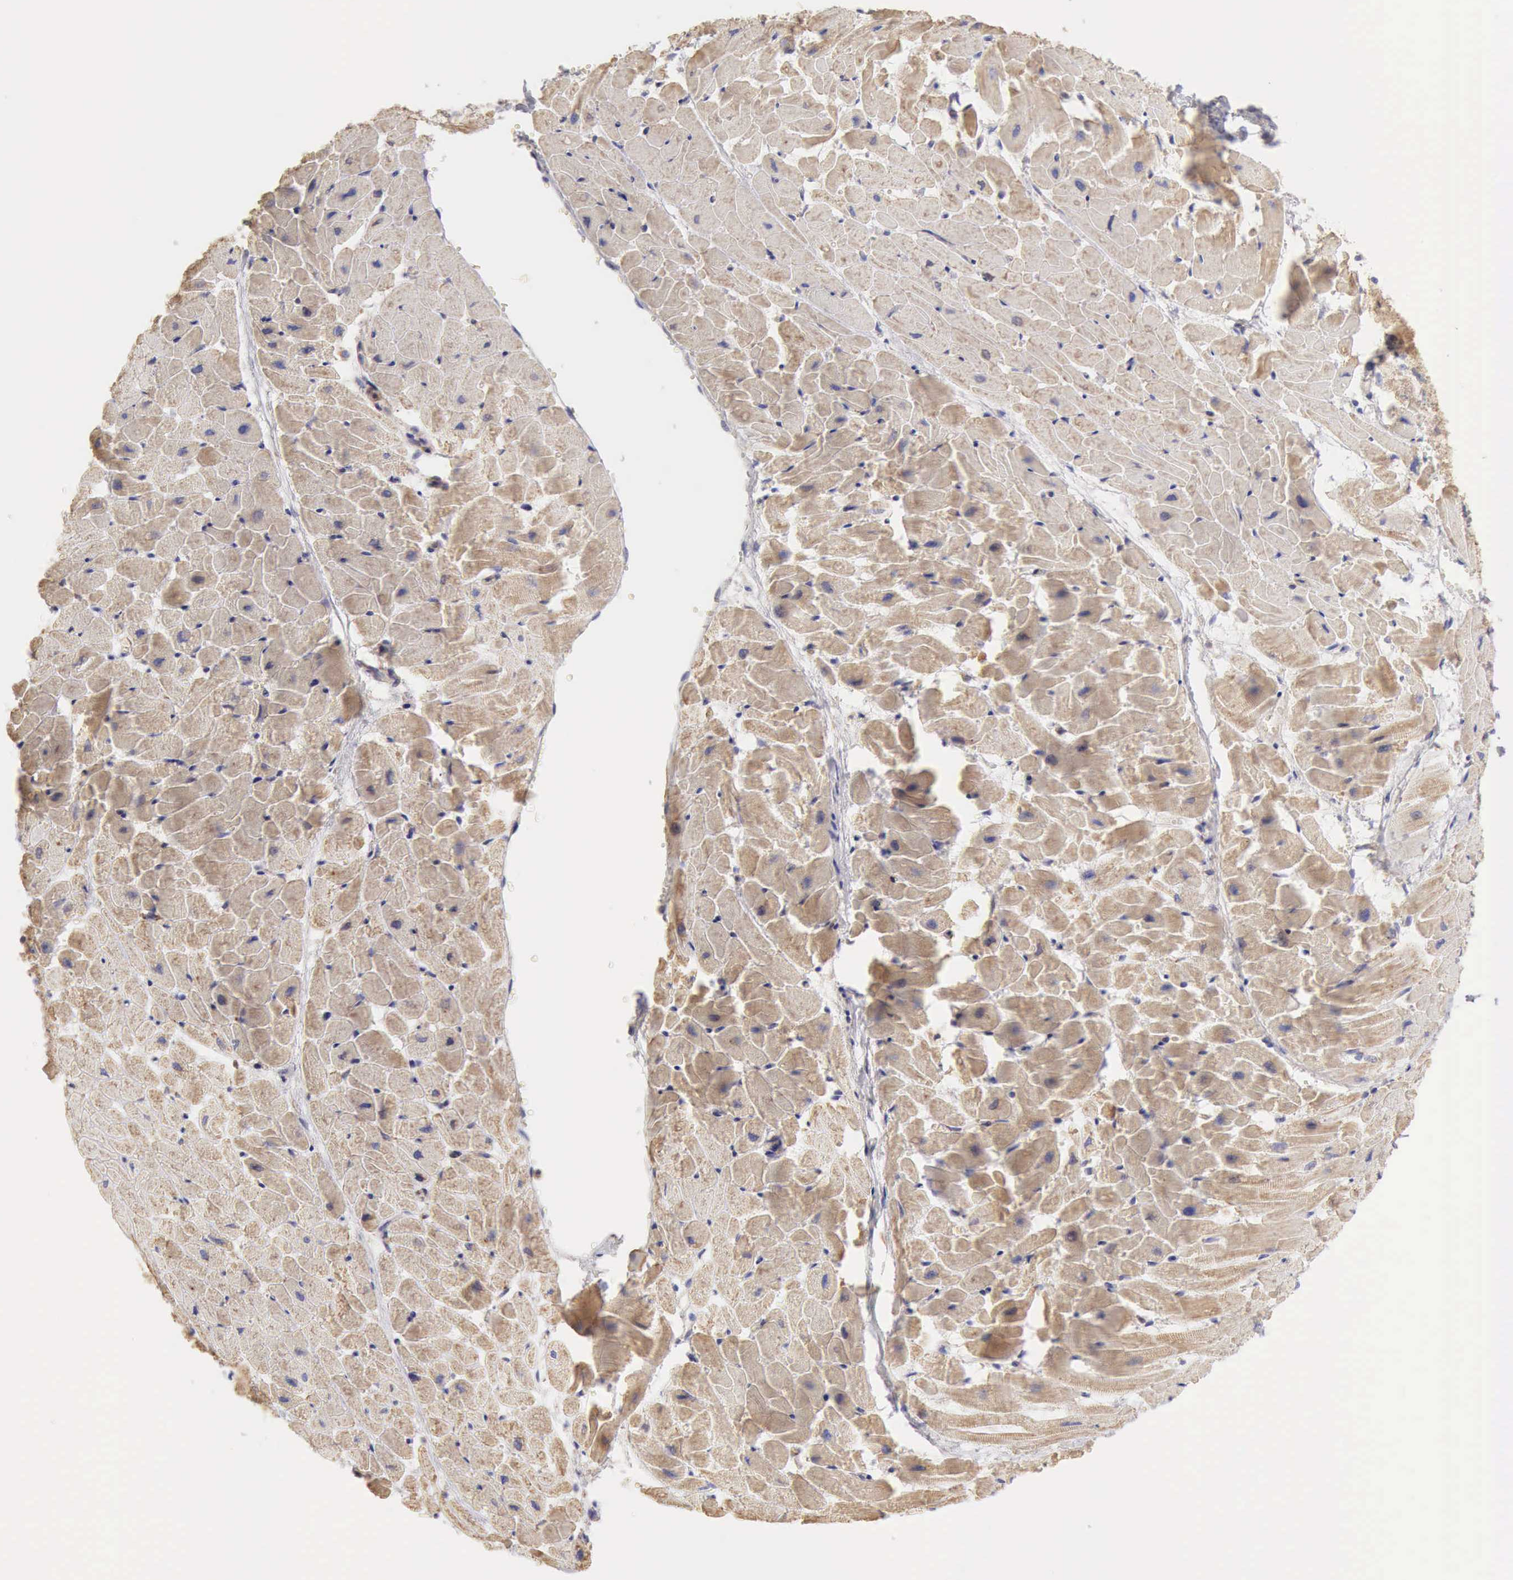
{"staining": {"intensity": "weak", "quantity": "25%-75%", "location": "cytoplasmic/membranous"}, "tissue": "heart muscle", "cell_type": "Cardiomyocytes", "image_type": "normal", "snomed": [{"axis": "morphology", "description": "Normal tissue, NOS"}, {"axis": "topography", "description": "Heart"}], "caption": "Heart muscle stained for a protein shows weak cytoplasmic/membranous positivity in cardiomyocytes. (IHC, brightfield microscopy, high magnification).", "gene": "ARHGAP4", "patient": {"sex": "female", "age": 19}}